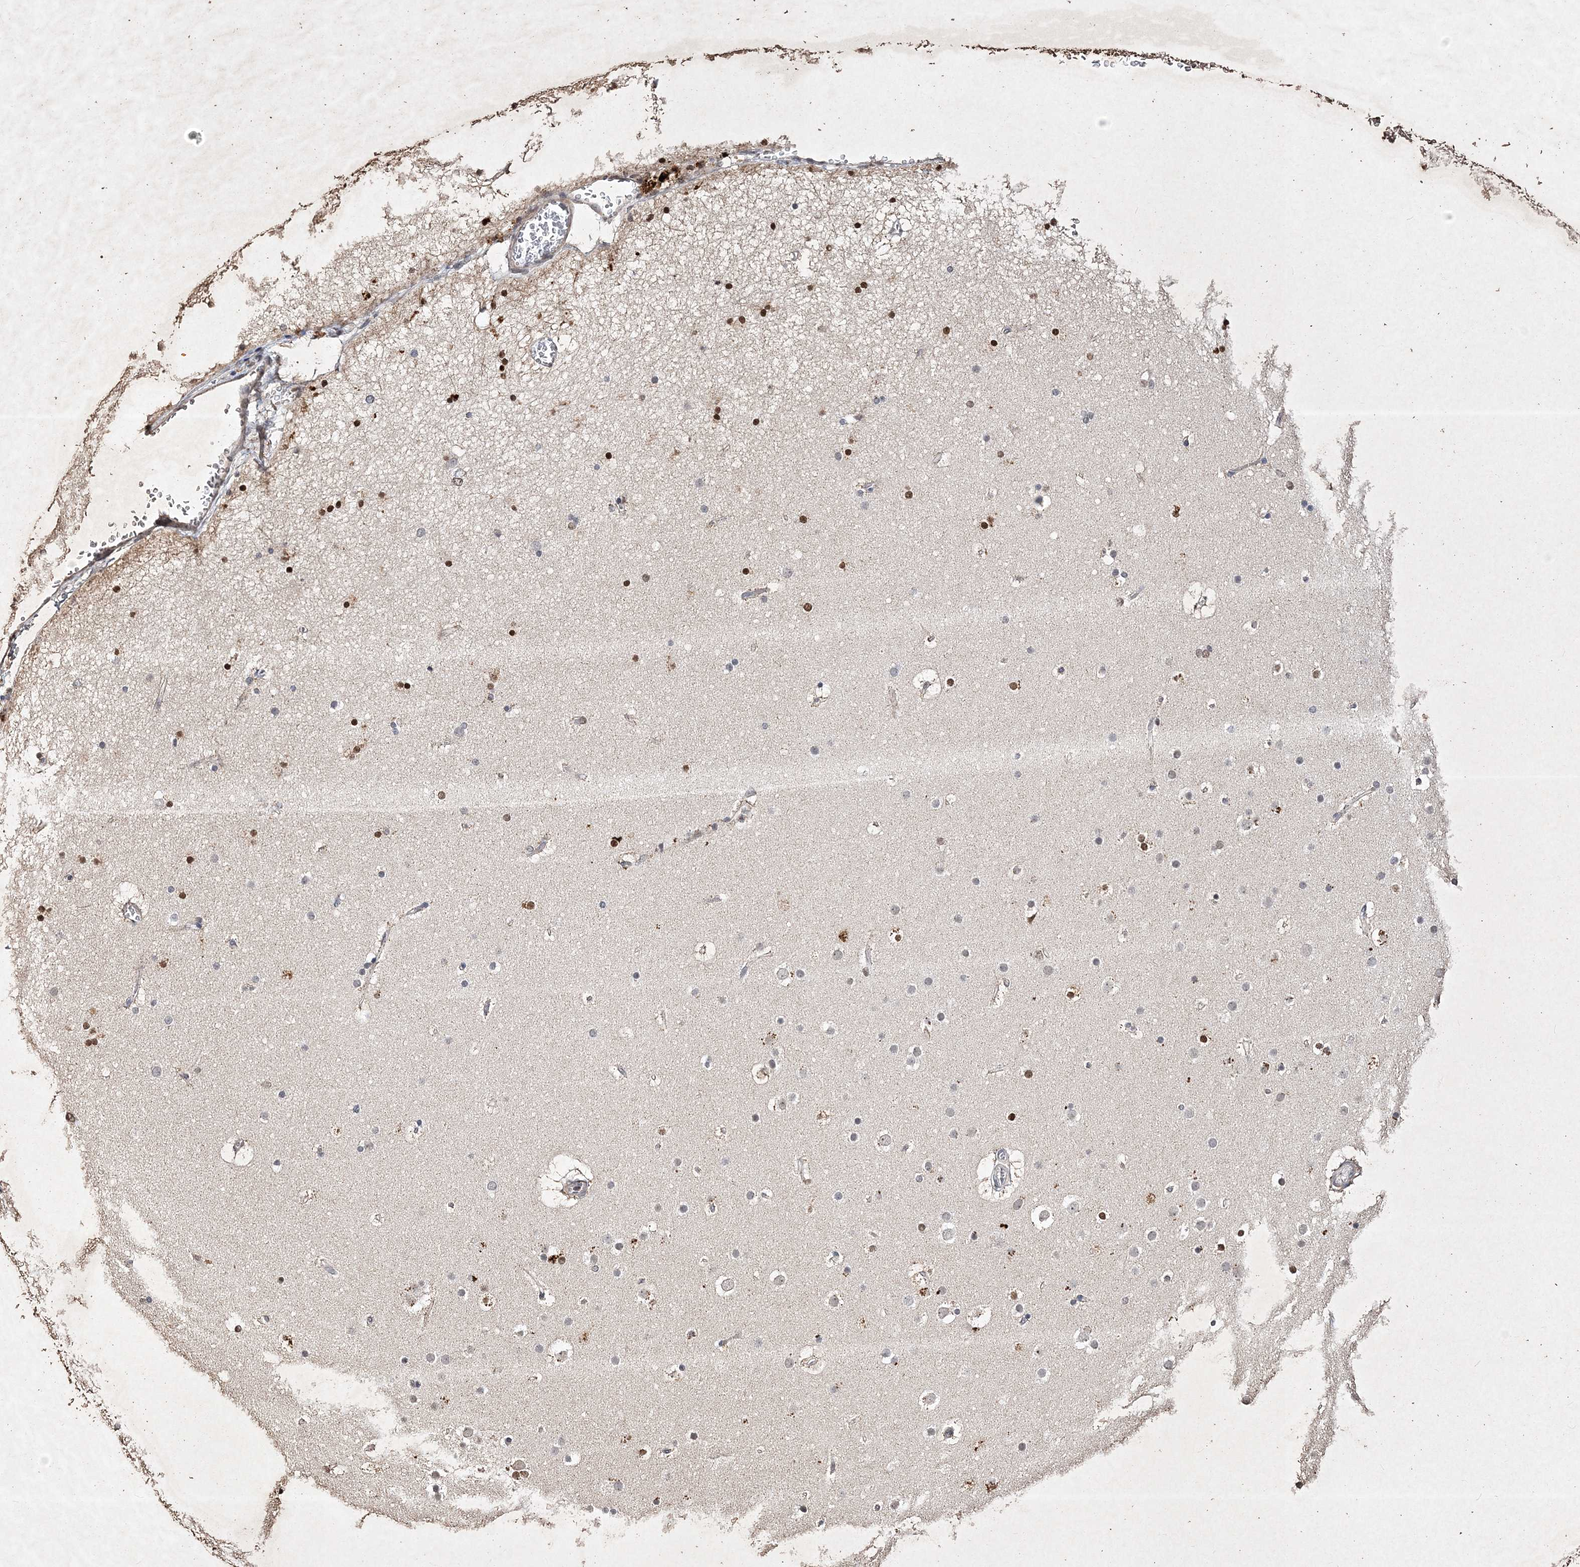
{"staining": {"intensity": "negative", "quantity": "none", "location": "none"}, "tissue": "cerebral cortex", "cell_type": "Endothelial cells", "image_type": "normal", "snomed": [{"axis": "morphology", "description": "Normal tissue, NOS"}, {"axis": "topography", "description": "Cerebral cortex"}], "caption": "IHC micrograph of normal cerebral cortex: human cerebral cortex stained with DAB demonstrates no significant protein staining in endothelial cells.", "gene": "C3orf38", "patient": {"sex": "male", "age": 57}}